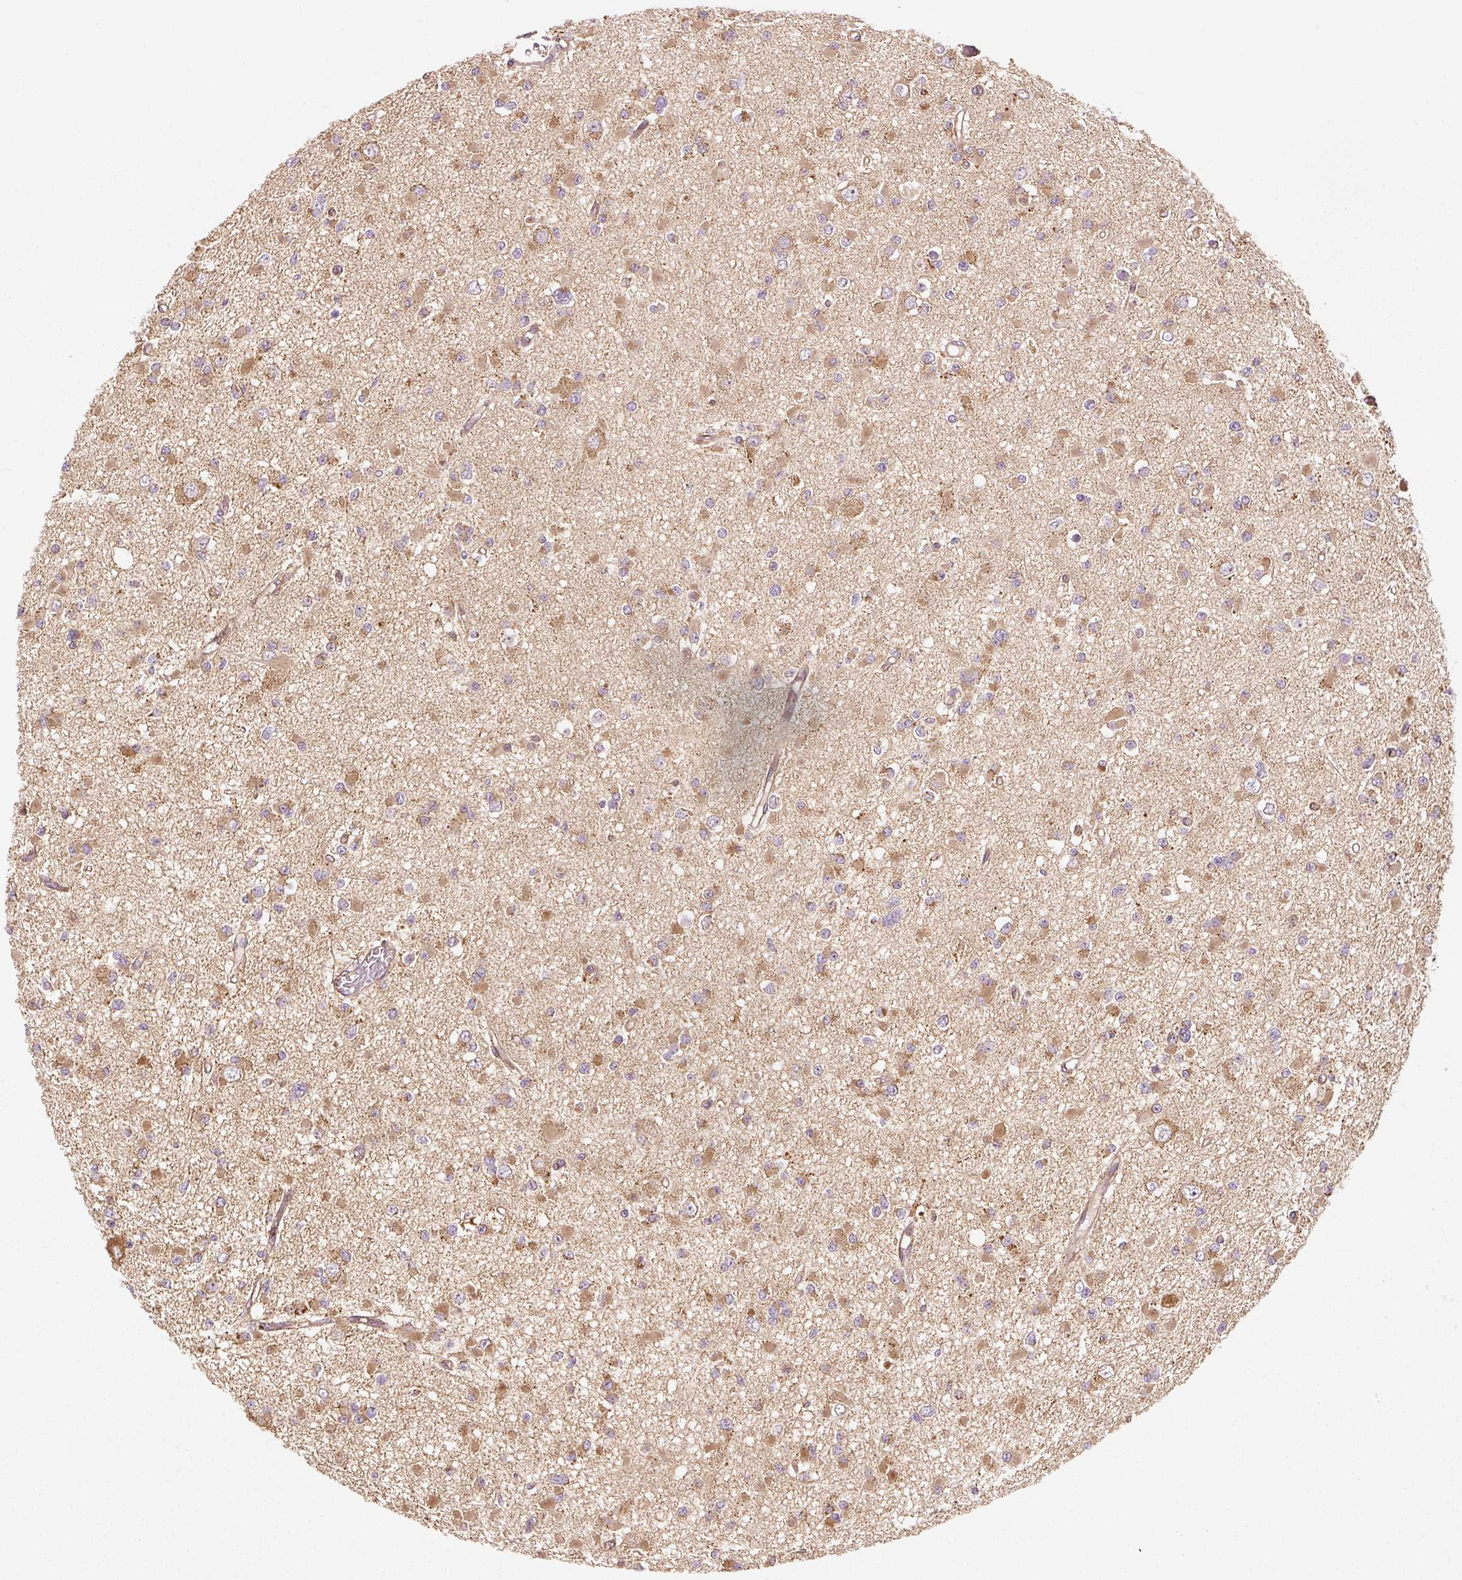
{"staining": {"intensity": "moderate", "quantity": ">75%", "location": "cytoplasmic/membranous"}, "tissue": "glioma", "cell_type": "Tumor cells", "image_type": "cancer", "snomed": [{"axis": "morphology", "description": "Glioma, malignant, Low grade"}, {"axis": "topography", "description": "Brain"}], "caption": "This image shows immunohistochemistry staining of malignant low-grade glioma, with medium moderate cytoplasmic/membranous positivity in about >75% of tumor cells.", "gene": "ISCU", "patient": {"sex": "female", "age": 22}}